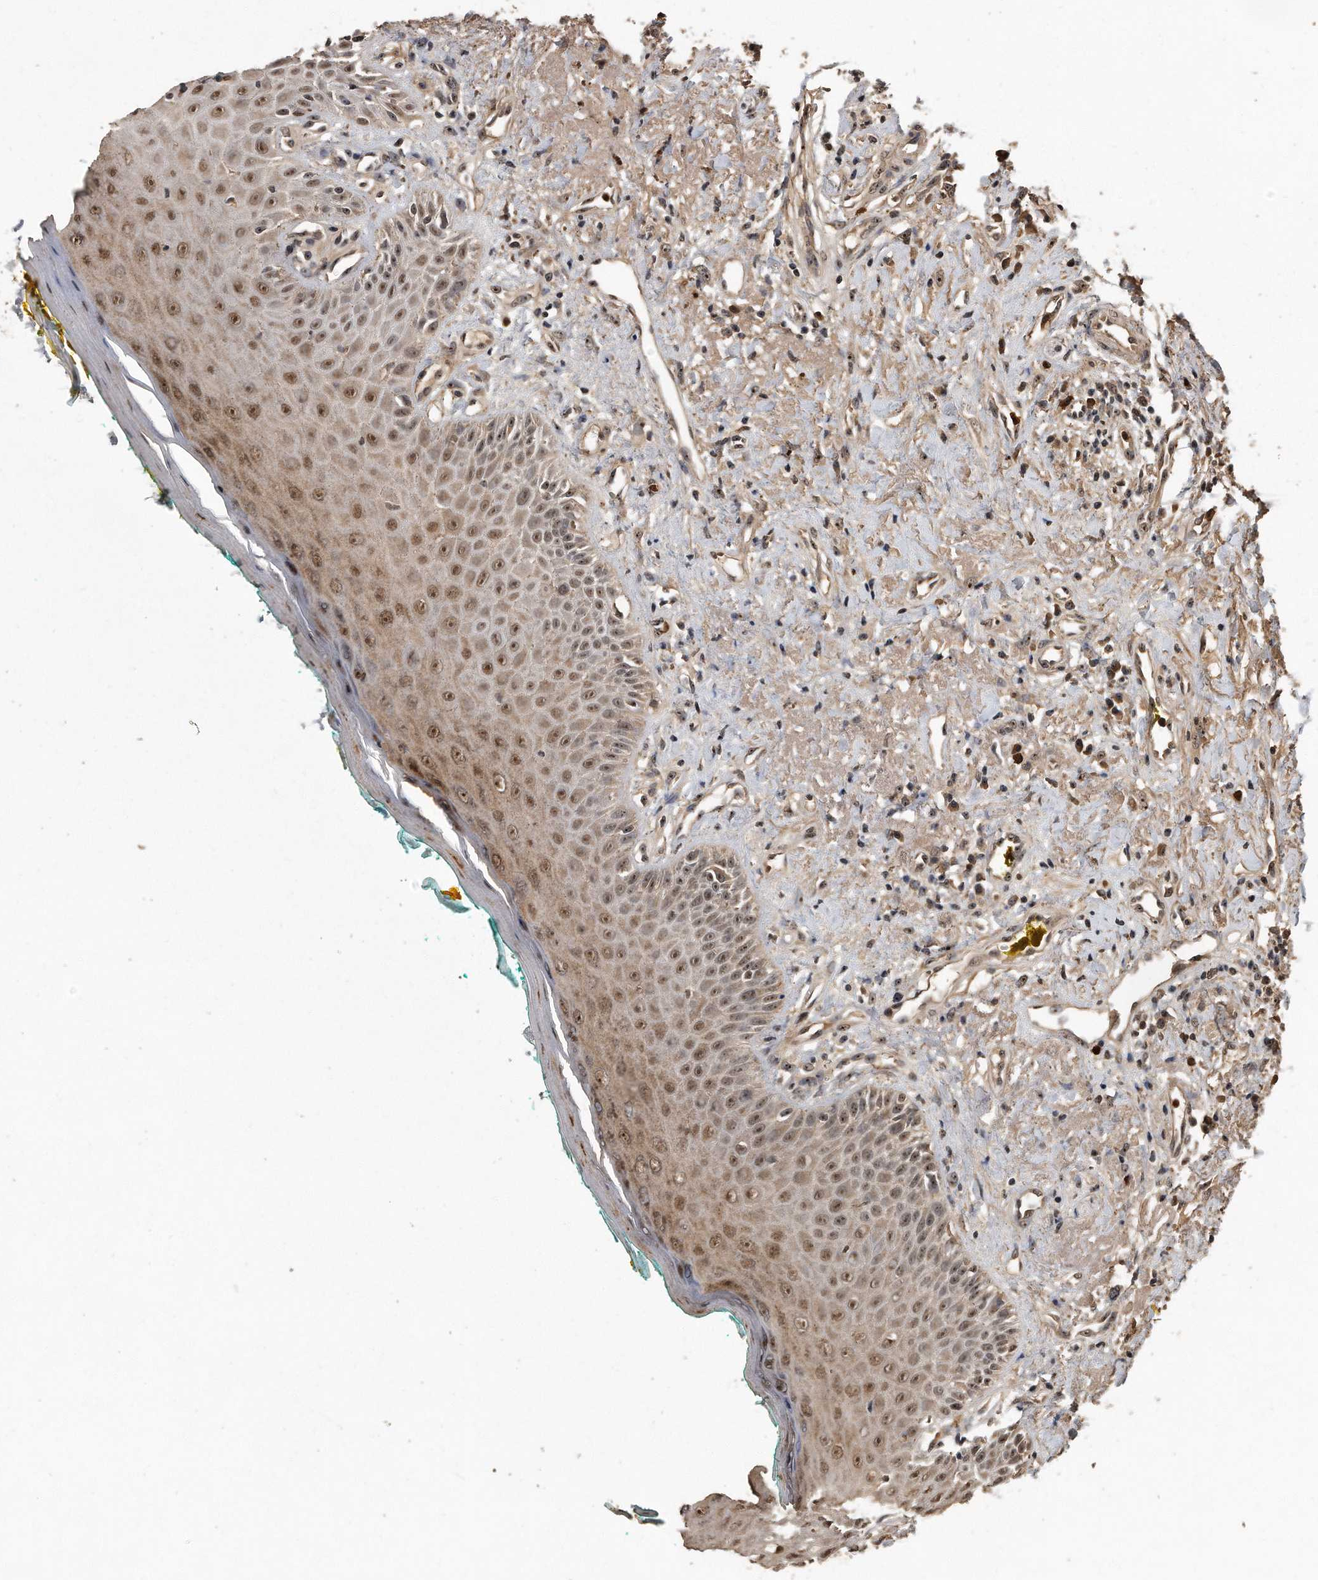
{"staining": {"intensity": "moderate", "quantity": ">75%", "location": "cytoplasmic/membranous,nuclear"}, "tissue": "oral mucosa", "cell_type": "Squamous epithelial cells", "image_type": "normal", "snomed": [{"axis": "morphology", "description": "Normal tissue, NOS"}, {"axis": "topography", "description": "Oral tissue"}], "caption": "Immunohistochemical staining of unremarkable oral mucosa shows moderate cytoplasmic/membranous,nuclear protein staining in about >75% of squamous epithelial cells. The protein of interest is shown in brown color, while the nuclei are stained blue.", "gene": "PELO", "patient": {"sex": "female", "age": 70}}